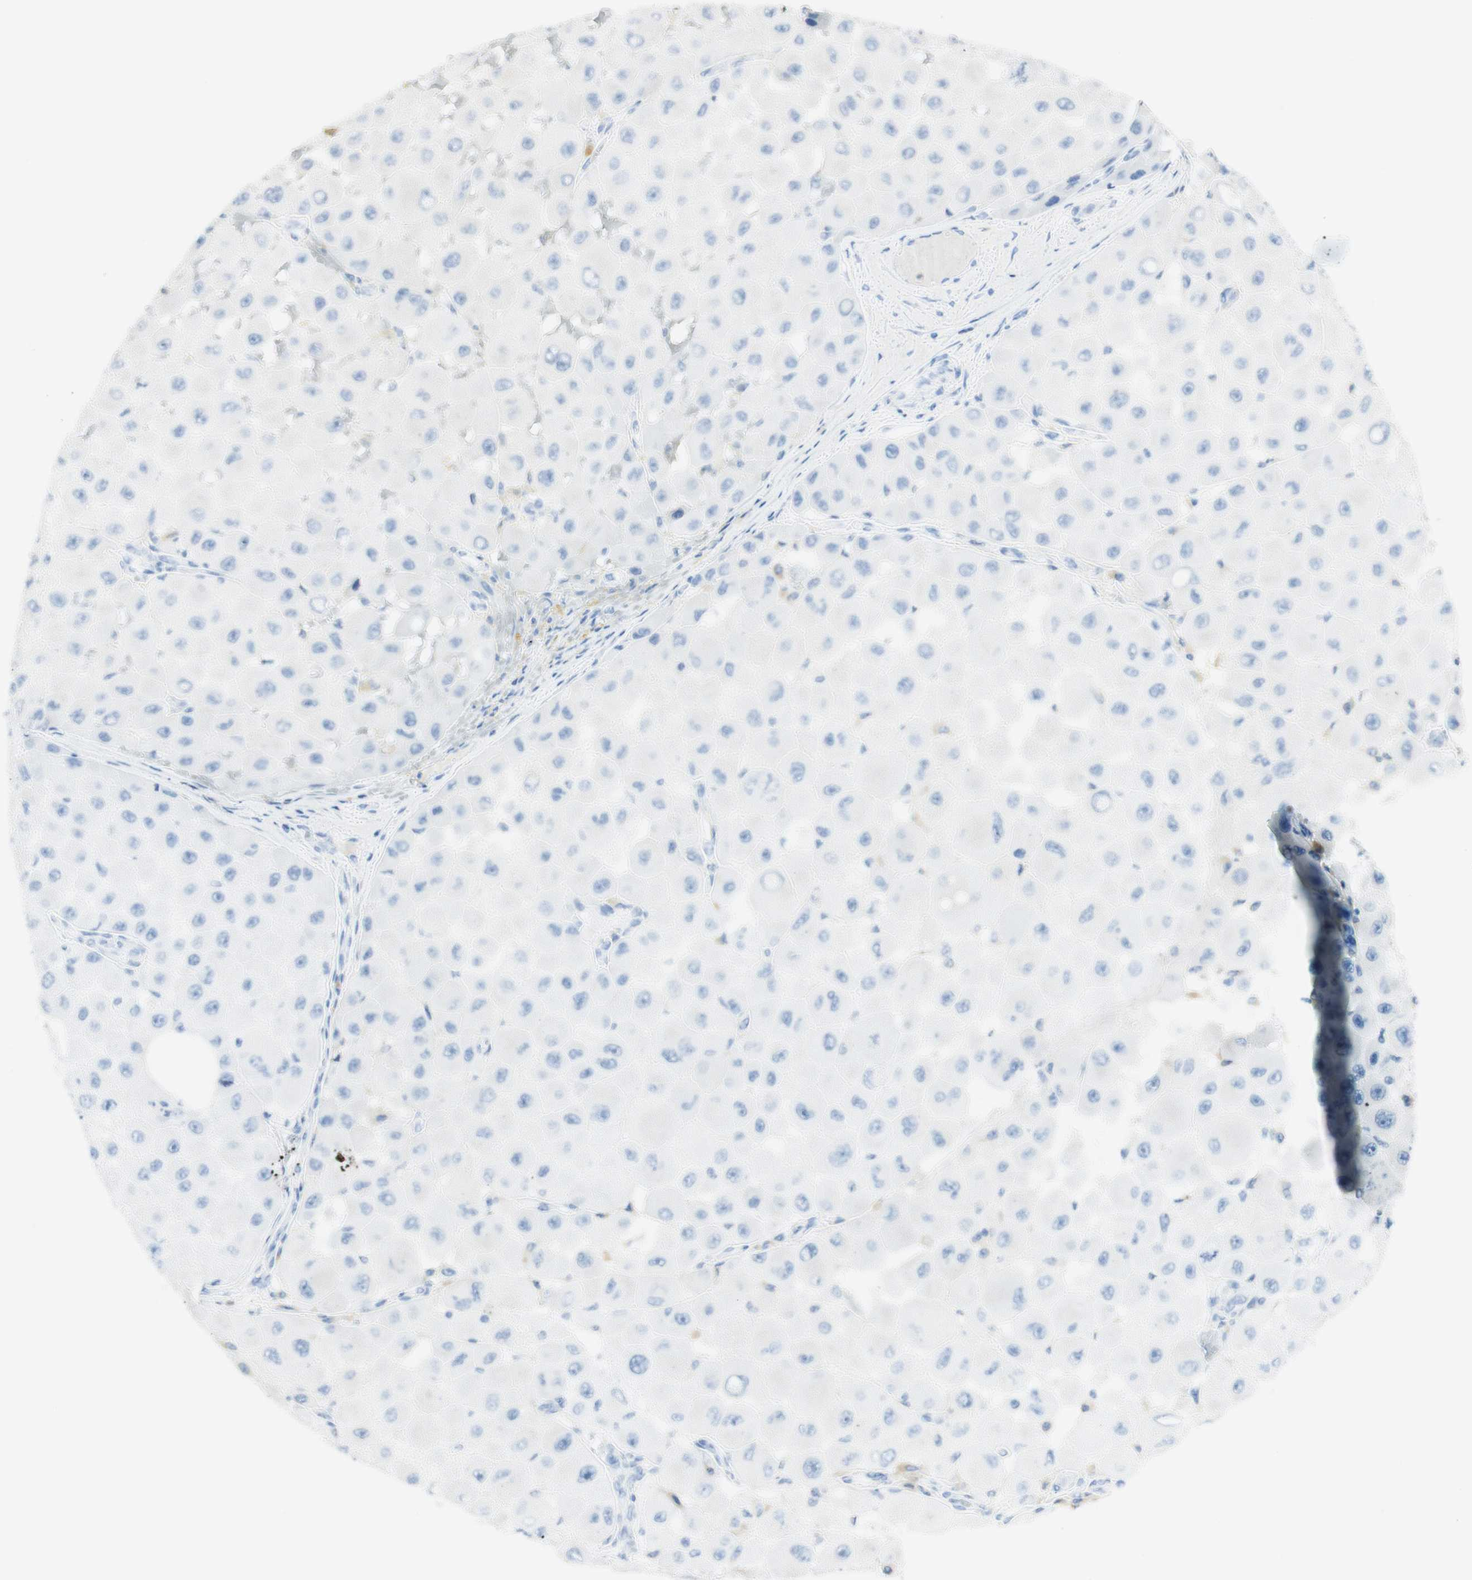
{"staining": {"intensity": "negative", "quantity": "none", "location": "none"}, "tissue": "melanoma", "cell_type": "Tumor cells", "image_type": "cancer", "snomed": [{"axis": "morphology", "description": "Malignant melanoma, NOS"}, {"axis": "topography", "description": "Skin"}], "caption": "Tumor cells show no significant protein positivity in melanoma.", "gene": "TPO", "patient": {"sex": "female", "age": 81}}